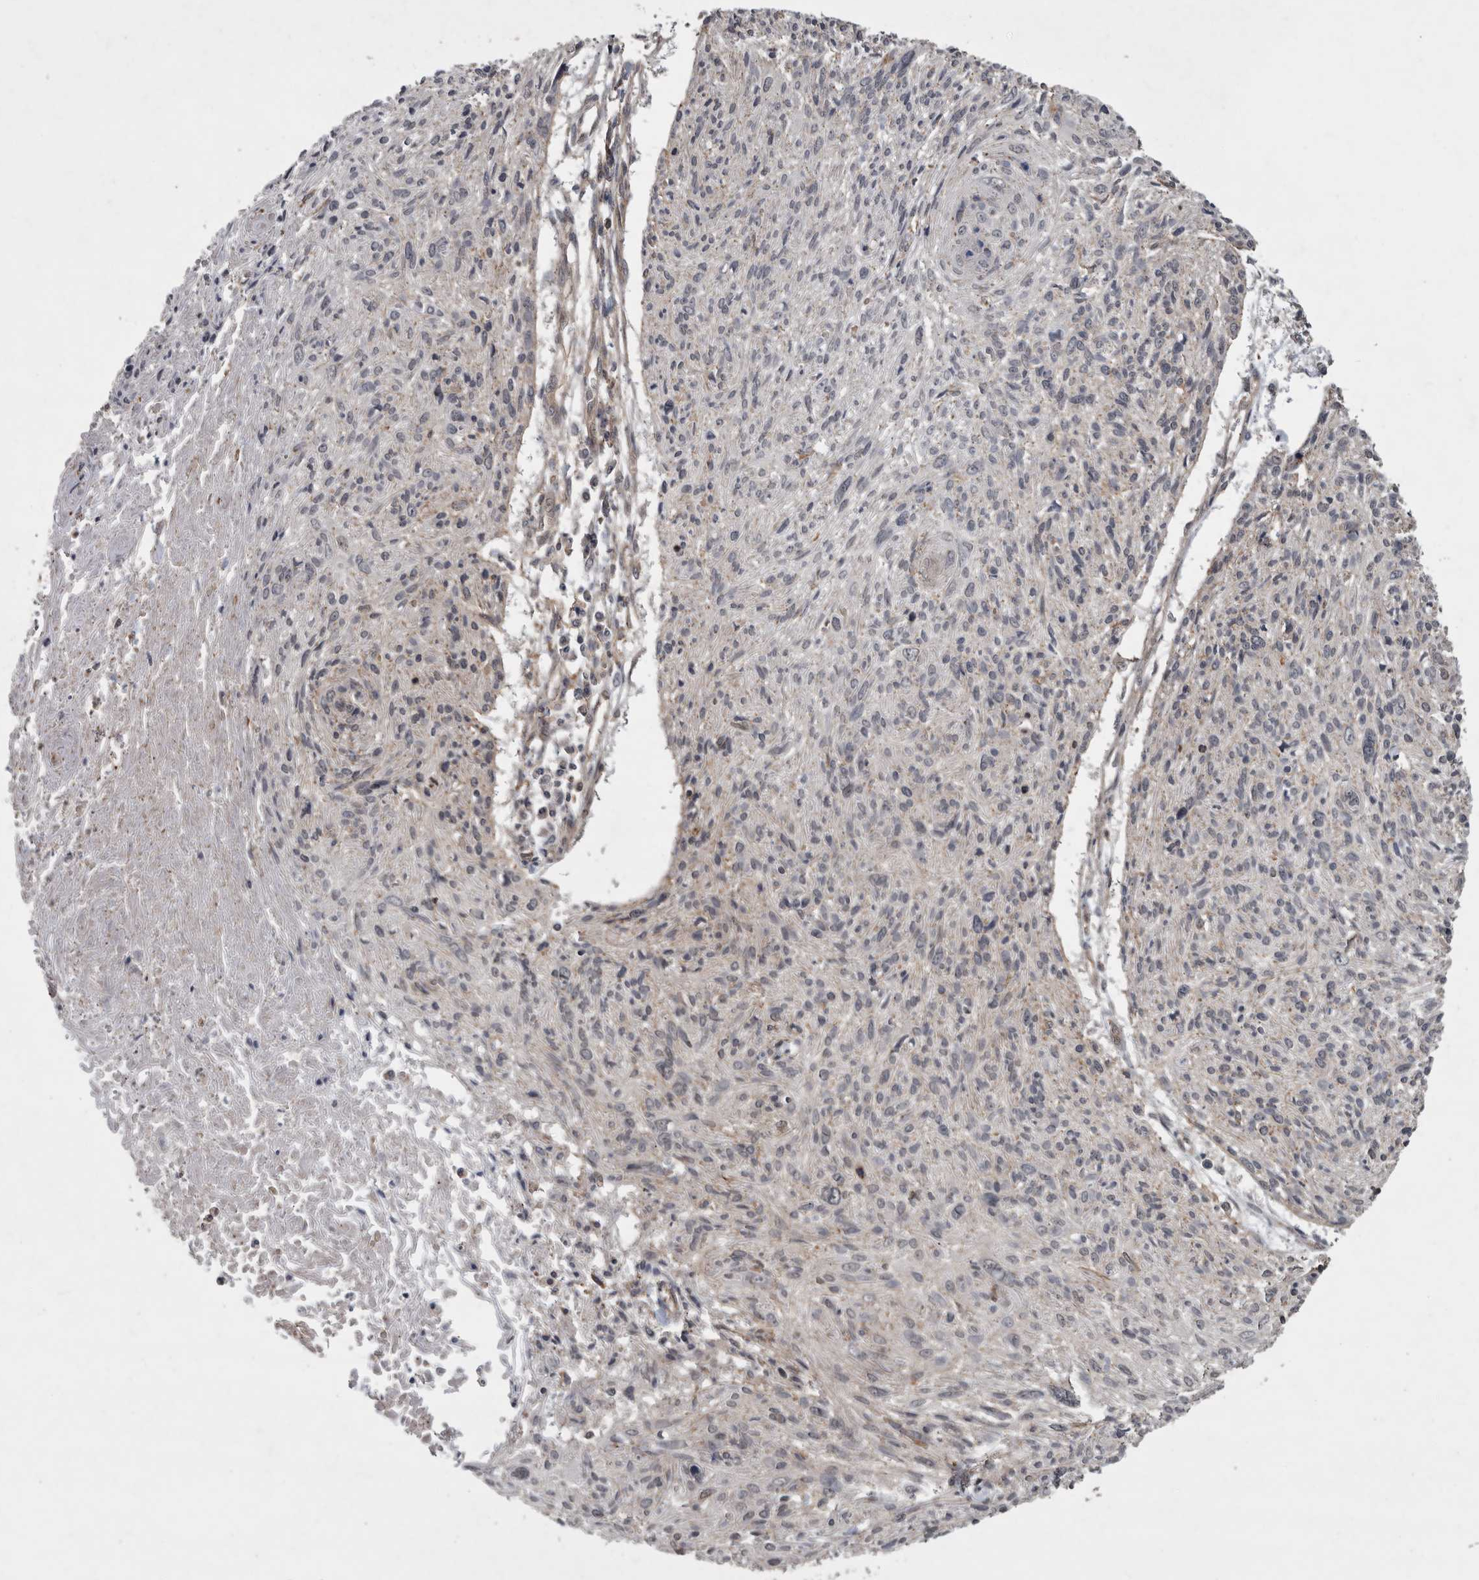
{"staining": {"intensity": "negative", "quantity": "none", "location": "none"}, "tissue": "cervical cancer", "cell_type": "Tumor cells", "image_type": "cancer", "snomed": [{"axis": "morphology", "description": "Squamous cell carcinoma, NOS"}, {"axis": "topography", "description": "Cervix"}], "caption": "Tumor cells are negative for brown protein staining in cervical cancer.", "gene": "SPATA48", "patient": {"sex": "female", "age": 51}}